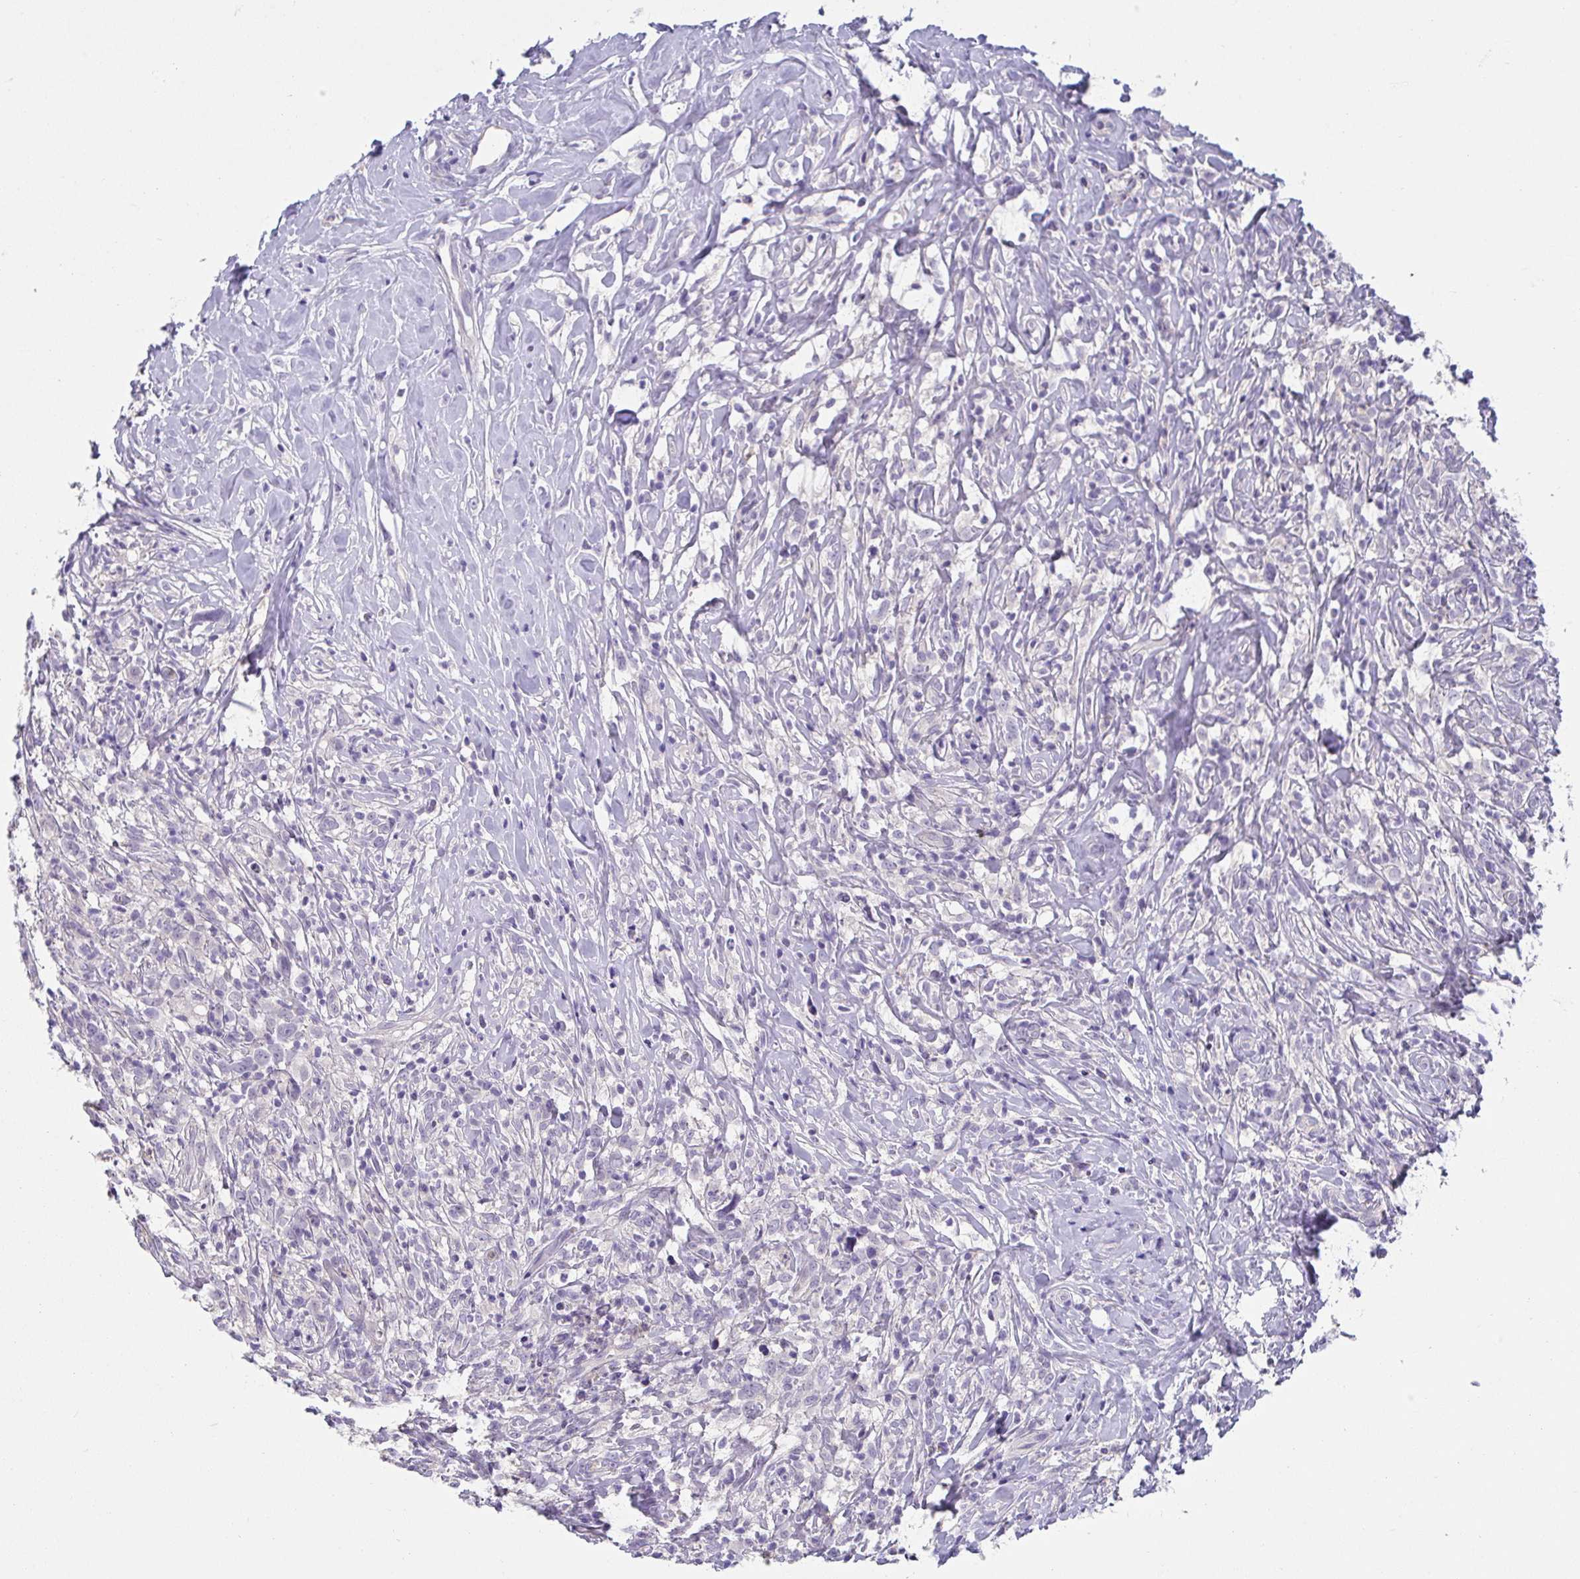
{"staining": {"intensity": "negative", "quantity": "none", "location": "none"}, "tissue": "lymphoma", "cell_type": "Tumor cells", "image_type": "cancer", "snomed": [{"axis": "morphology", "description": "Hodgkin's disease, NOS"}, {"axis": "topography", "description": "No Tissue"}], "caption": "There is no significant staining in tumor cells of lymphoma.", "gene": "CXCR1", "patient": {"sex": "female", "age": 21}}